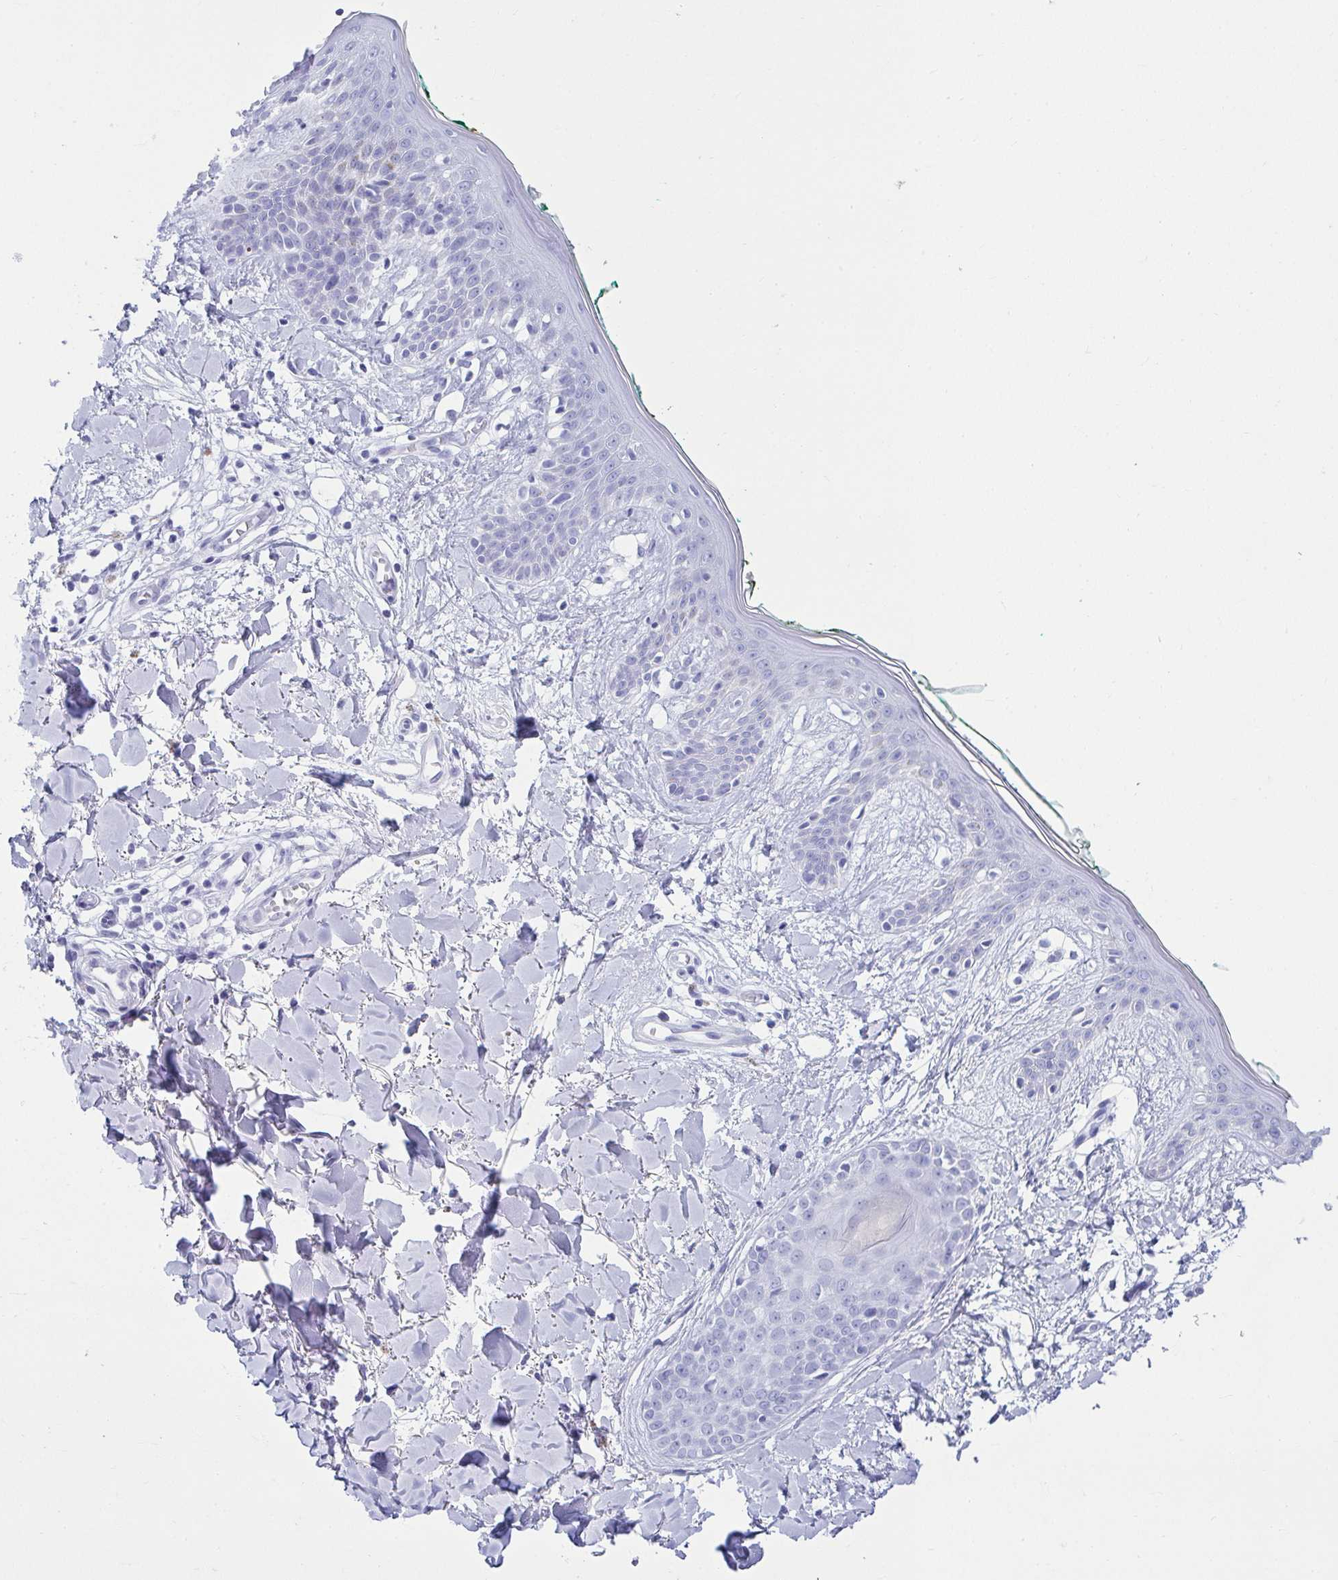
{"staining": {"intensity": "negative", "quantity": "none", "location": "none"}, "tissue": "skin", "cell_type": "Fibroblasts", "image_type": "normal", "snomed": [{"axis": "morphology", "description": "Normal tissue, NOS"}, {"axis": "topography", "description": "Skin"}], "caption": "Immunohistochemistry (IHC) micrograph of normal skin: skin stained with DAB demonstrates no significant protein positivity in fibroblasts.", "gene": "CLGN", "patient": {"sex": "female", "age": 34}}